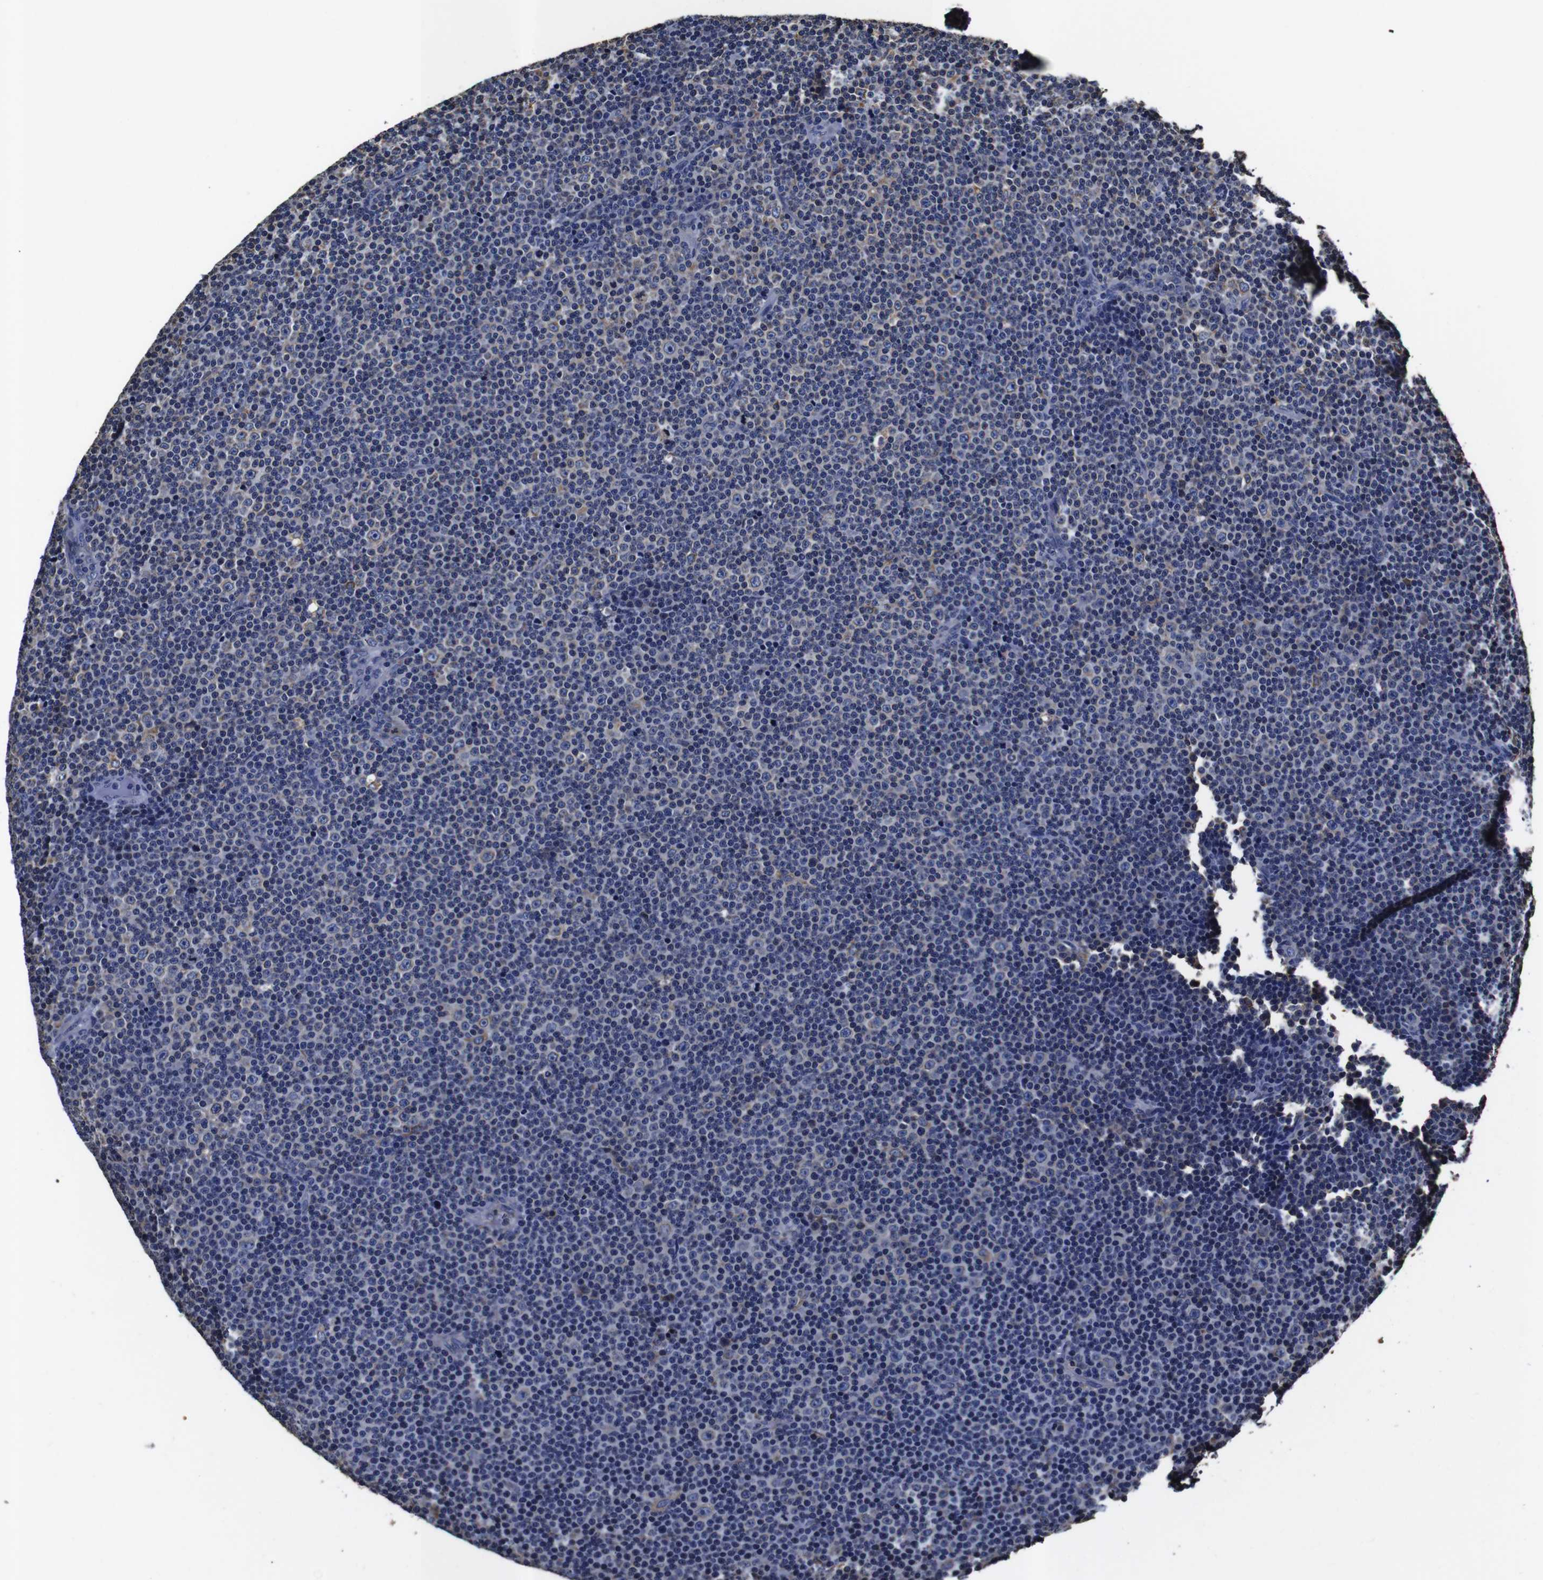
{"staining": {"intensity": "weak", "quantity": "<25%", "location": "cytoplasmic/membranous"}, "tissue": "lymphoma", "cell_type": "Tumor cells", "image_type": "cancer", "snomed": [{"axis": "morphology", "description": "Malignant lymphoma, non-Hodgkin's type, Low grade"}, {"axis": "topography", "description": "Lymph node"}], "caption": "Immunohistochemistry (IHC) of human lymphoma shows no staining in tumor cells.", "gene": "PPIB", "patient": {"sex": "female", "age": 67}}